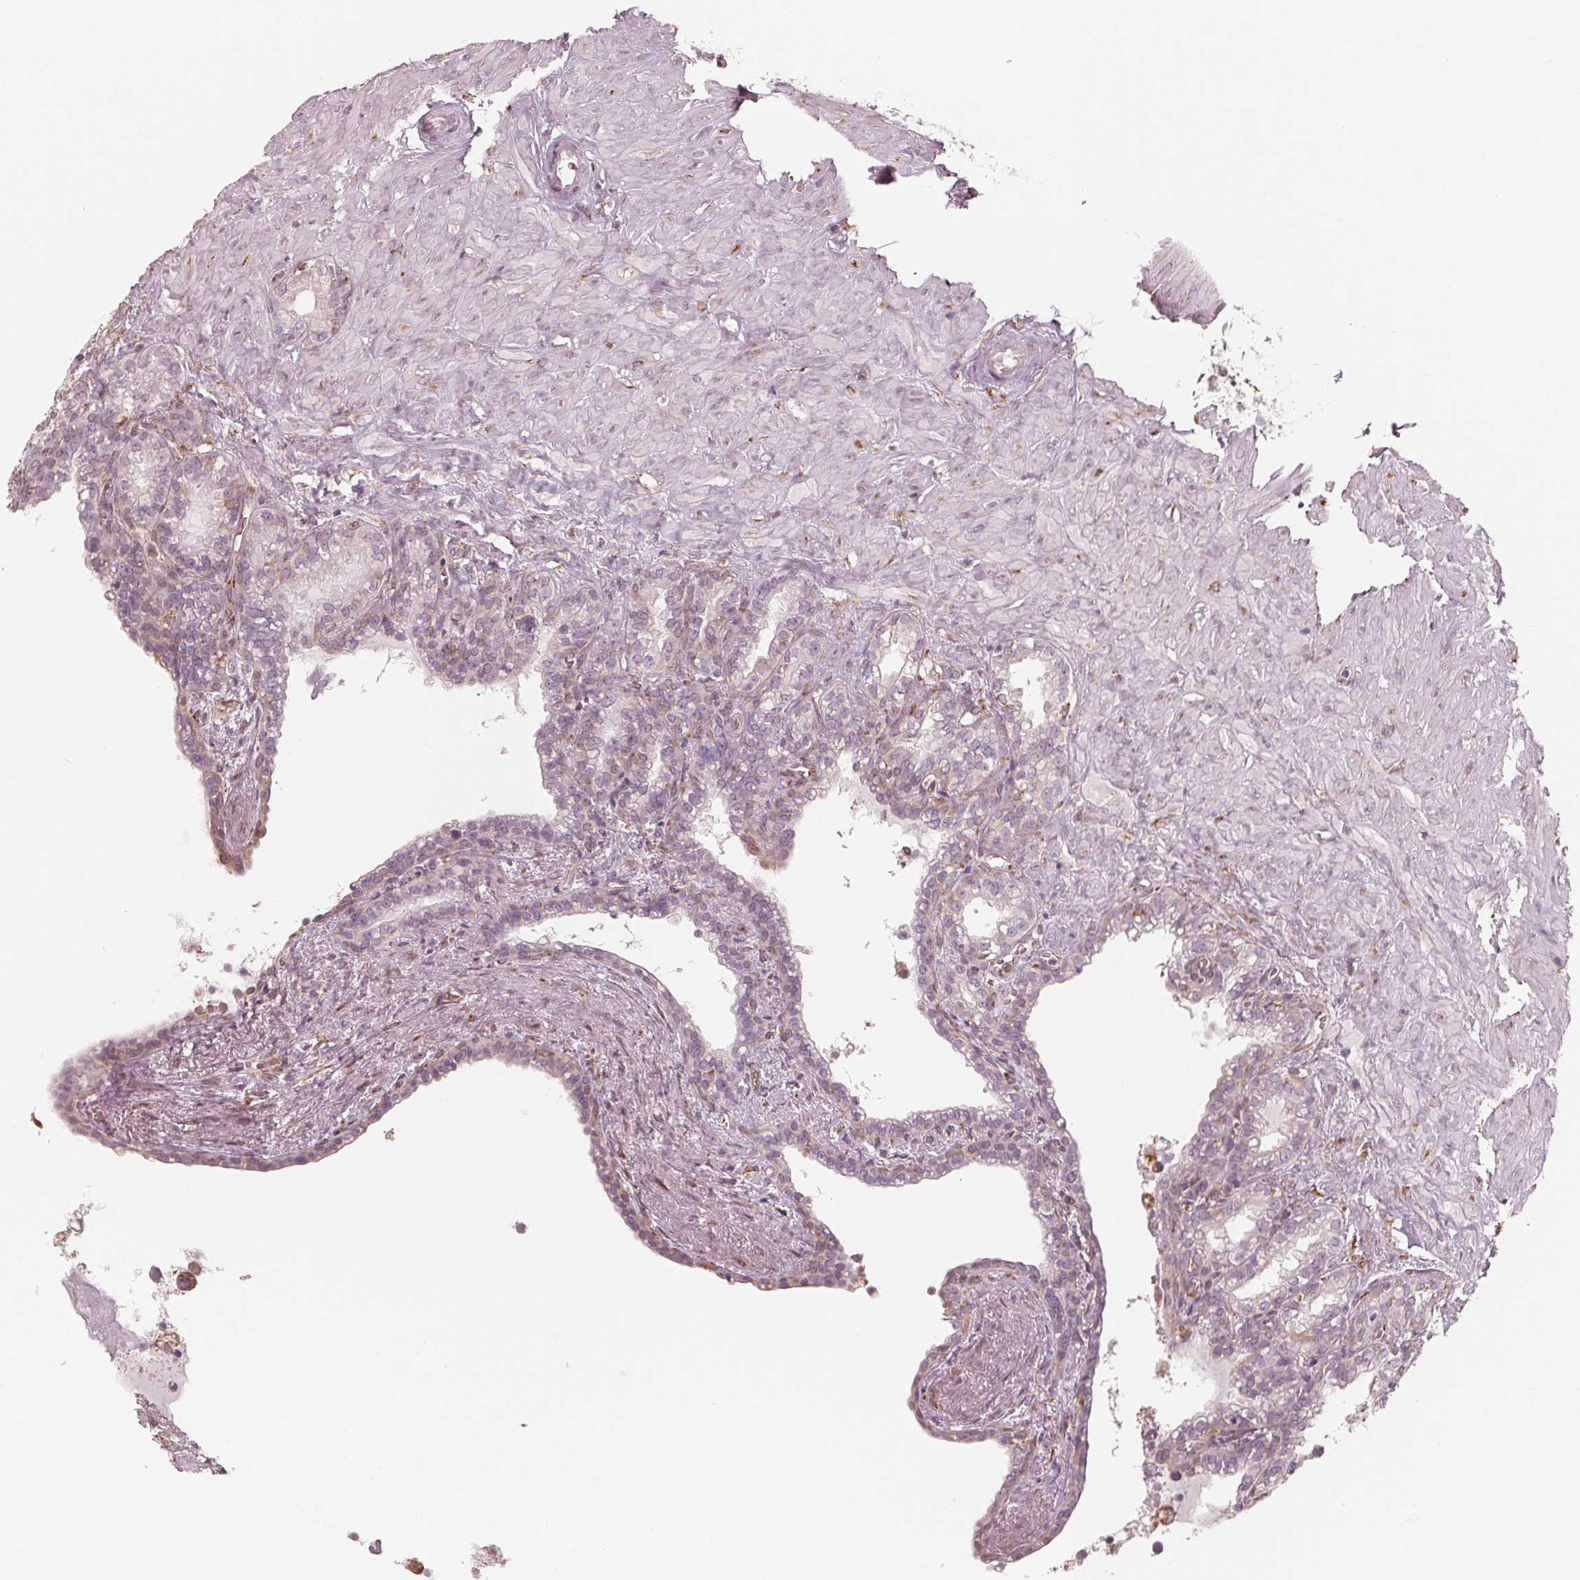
{"staining": {"intensity": "negative", "quantity": "none", "location": "none"}, "tissue": "seminal vesicle", "cell_type": "Glandular cells", "image_type": "normal", "snomed": [{"axis": "morphology", "description": "Normal tissue, NOS"}, {"axis": "morphology", "description": "Urothelial carcinoma, NOS"}, {"axis": "topography", "description": "Urinary bladder"}, {"axis": "topography", "description": "Seminal veicle"}], "caption": "High magnification brightfield microscopy of unremarkable seminal vesicle stained with DAB (brown) and counterstained with hematoxylin (blue): glandular cells show no significant expression.", "gene": "IKBIP", "patient": {"sex": "male", "age": 76}}